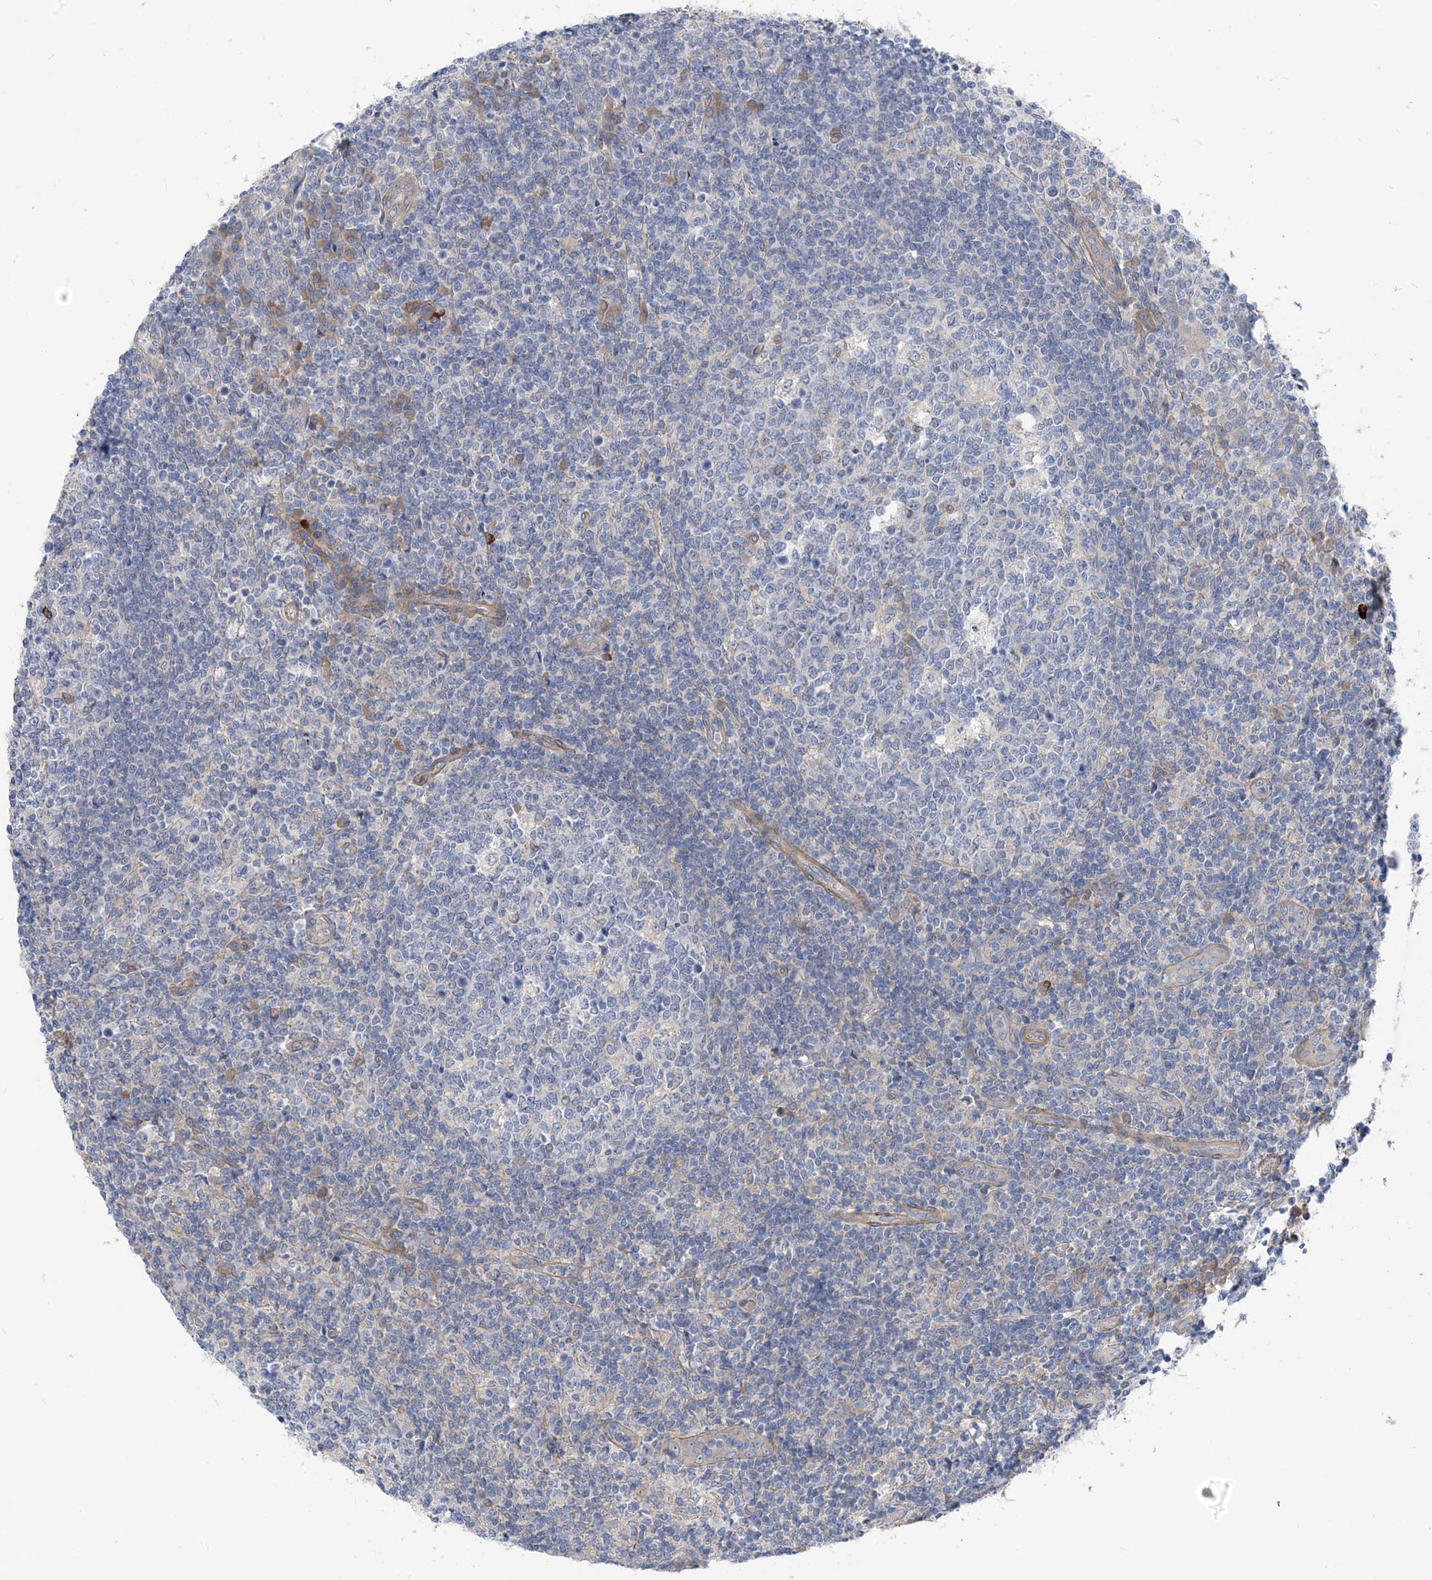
{"staining": {"intensity": "negative", "quantity": "none", "location": "none"}, "tissue": "tonsil", "cell_type": "Germinal center cells", "image_type": "normal", "snomed": [{"axis": "morphology", "description": "Normal tissue, NOS"}, {"axis": "topography", "description": "Tonsil"}], "caption": "Micrograph shows no protein expression in germinal center cells of benign tonsil. Nuclei are stained in blue.", "gene": "PLEKHA3", "patient": {"sex": "female", "age": 19}}